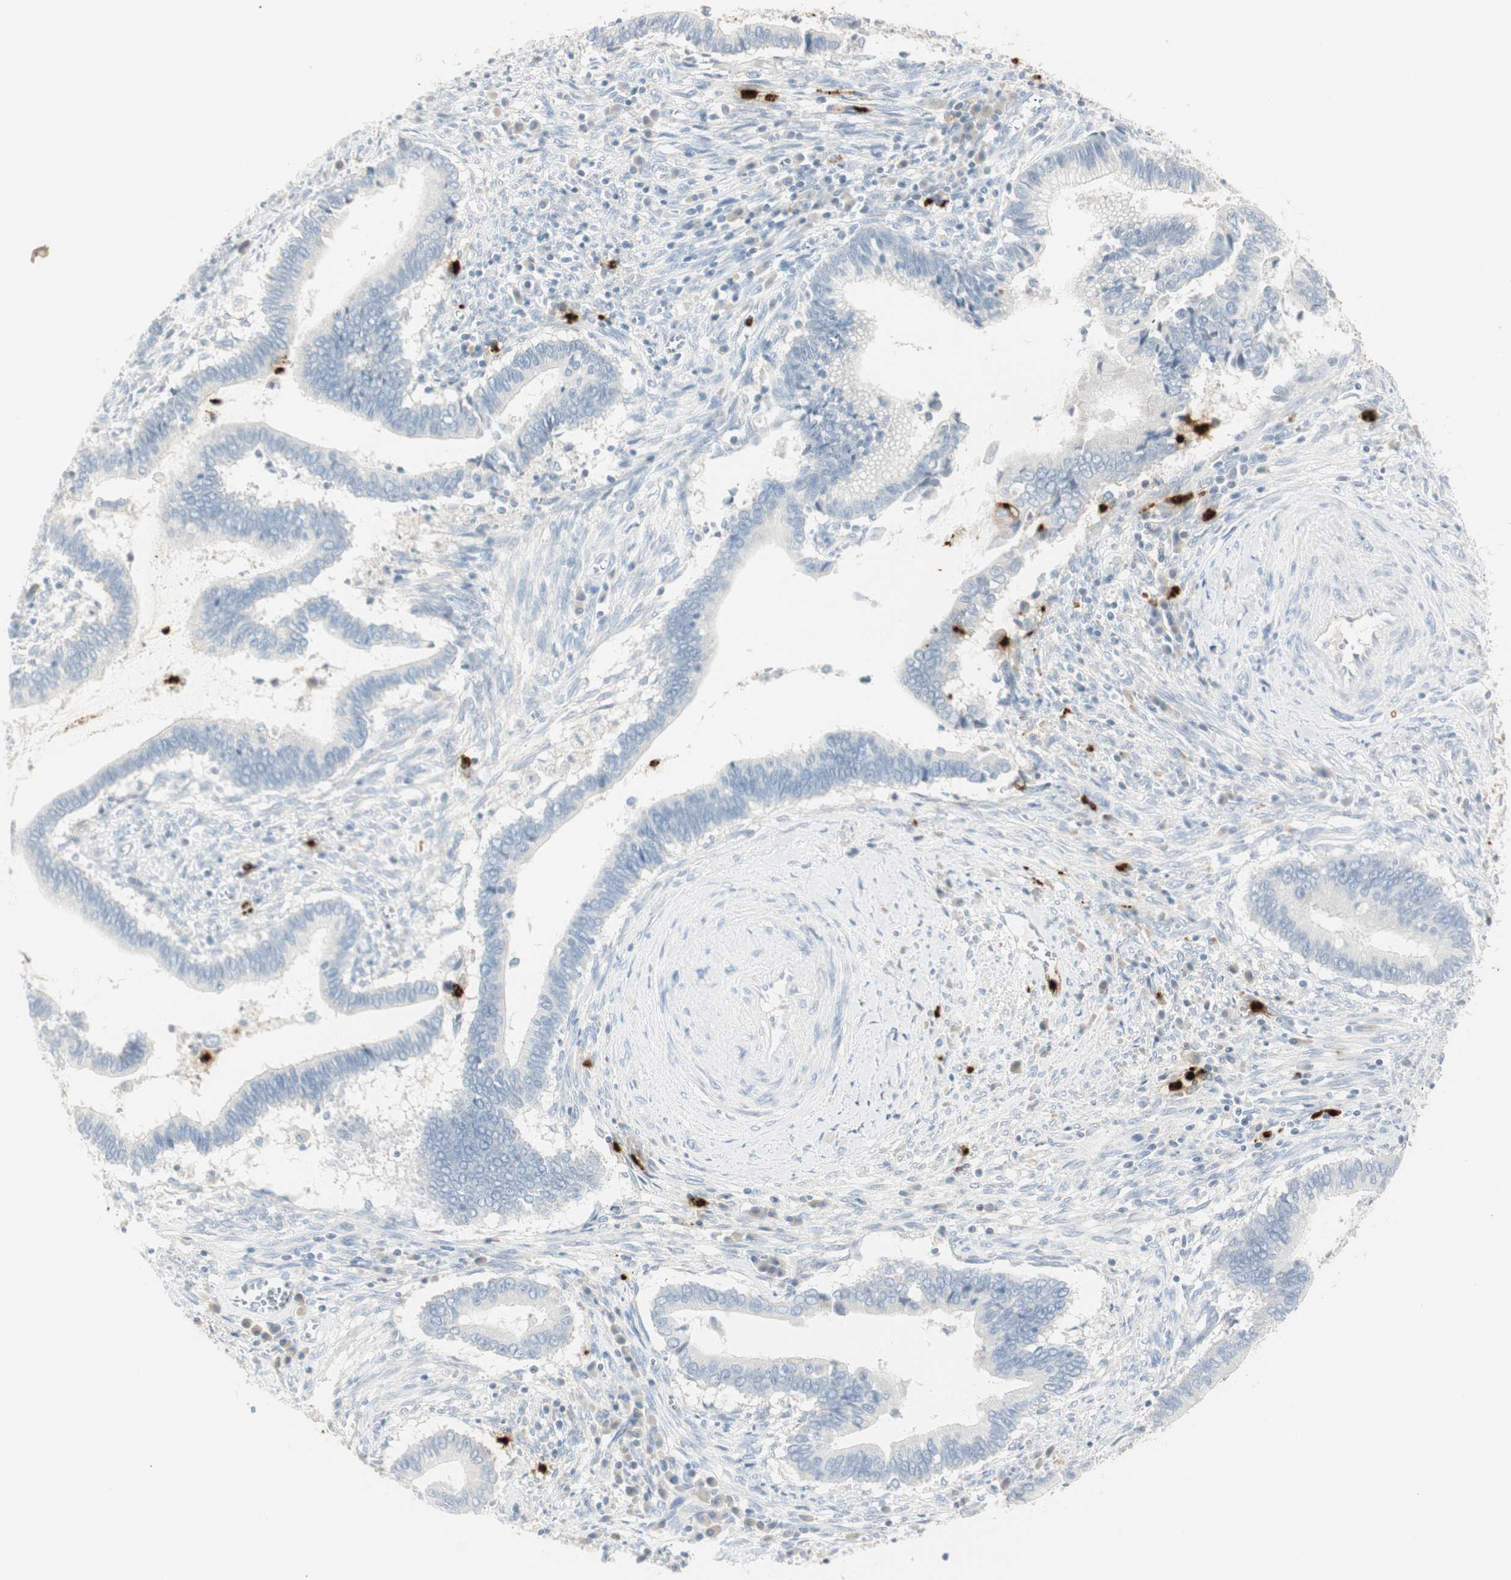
{"staining": {"intensity": "negative", "quantity": "none", "location": "none"}, "tissue": "cervical cancer", "cell_type": "Tumor cells", "image_type": "cancer", "snomed": [{"axis": "morphology", "description": "Adenocarcinoma, NOS"}, {"axis": "topography", "description": "Cervix"}], "caption": "A high-resolution micrograph shows immunohistochemistry staining of cervical cancer, which reveals no significant expression in tumor cells.", "gene": "PRTN3", "patient": {"sex": "female", "age": 44}}